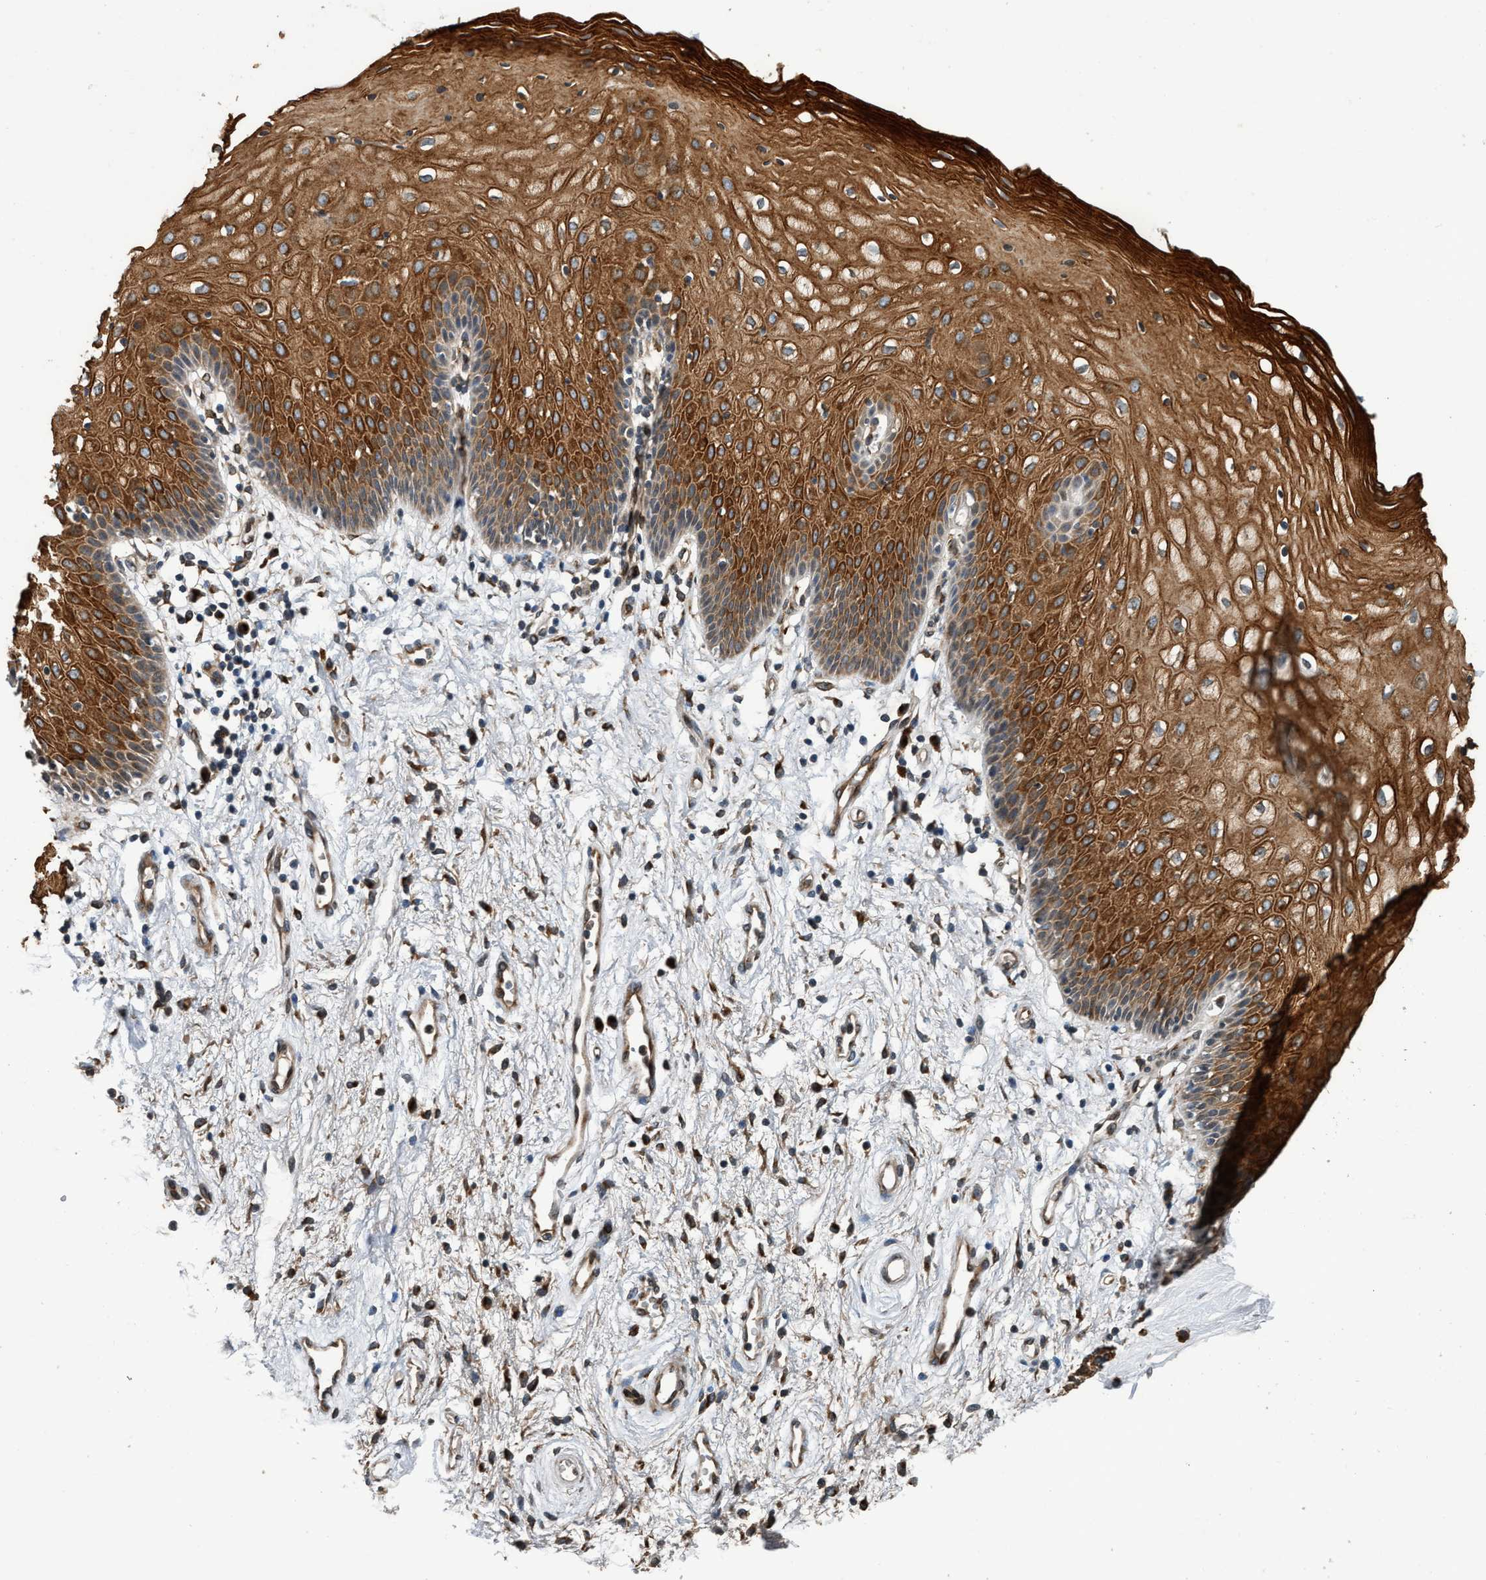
{"staining": {"intensity": "strong", "quantity": ">75%", "location": "cytoplasmic/membranous"}, "tissue": "vagina", "cell_type": "Squamous epithelial cells", "image_type": "normal", "snomed": [{"axis": "morphology", "description": "Normal tissue, NOS"}, {"axis": "topography", "description": "Vagina"}], "caption": "Protein staining reveals strong cytoplasmic/membranous positivity in approximately >75% of squamous epithelial cells in normal vagina. The protein is shown in brown color, while the nuclei are stained blue.", "gene": "MACC1", "patient": {"sex": "female", "age": 34}}